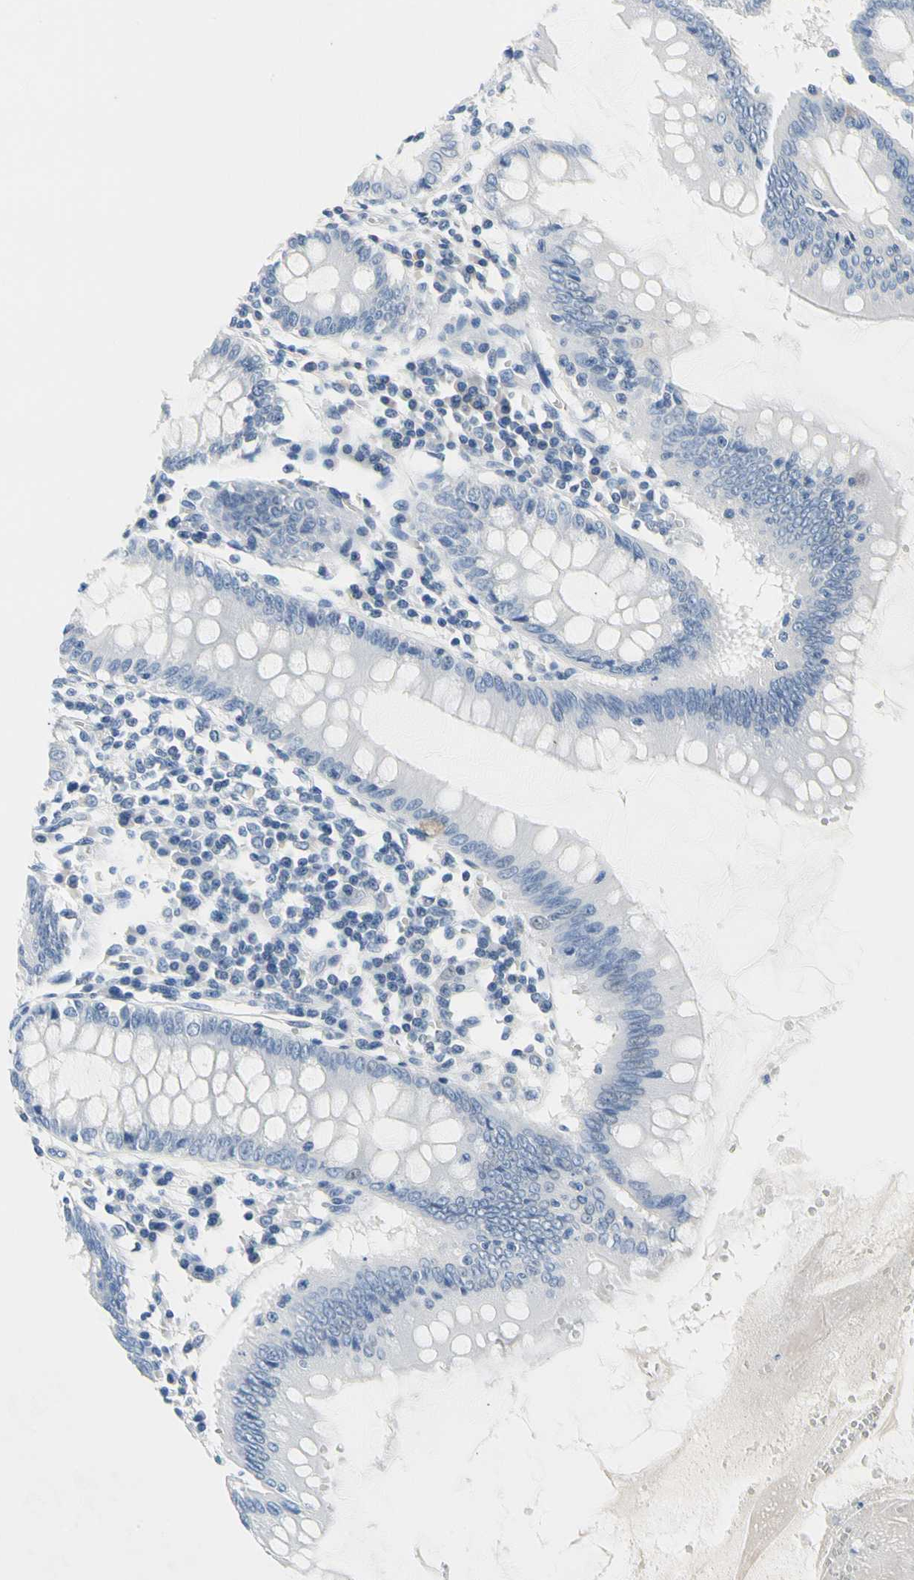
{"staining": {"intensity": "negative", "quantity": "none", "location": "none"}, "tissue": "colon", "cell_type": "Endothelial cells", "image_type": "normal", "snomed": [{"axis": "morphology", "description": "Normal tissue, NOS"}, {"axis": "topography", "description": "Colon"}], "caption": "DAB (3,3'-diaminobenzidine) immunohistochemical staining of benign colon reveals no significant expression in endothelial cells. Brightfield microscopy of immunohistochemistry (IHC) stained with DAB (3,3'-diaminobenzidine) (brown) and hematoxylin (blue), captured at high magnification.", "gene": "MARK1", "patient": {"sex": "male", "age": 62}}